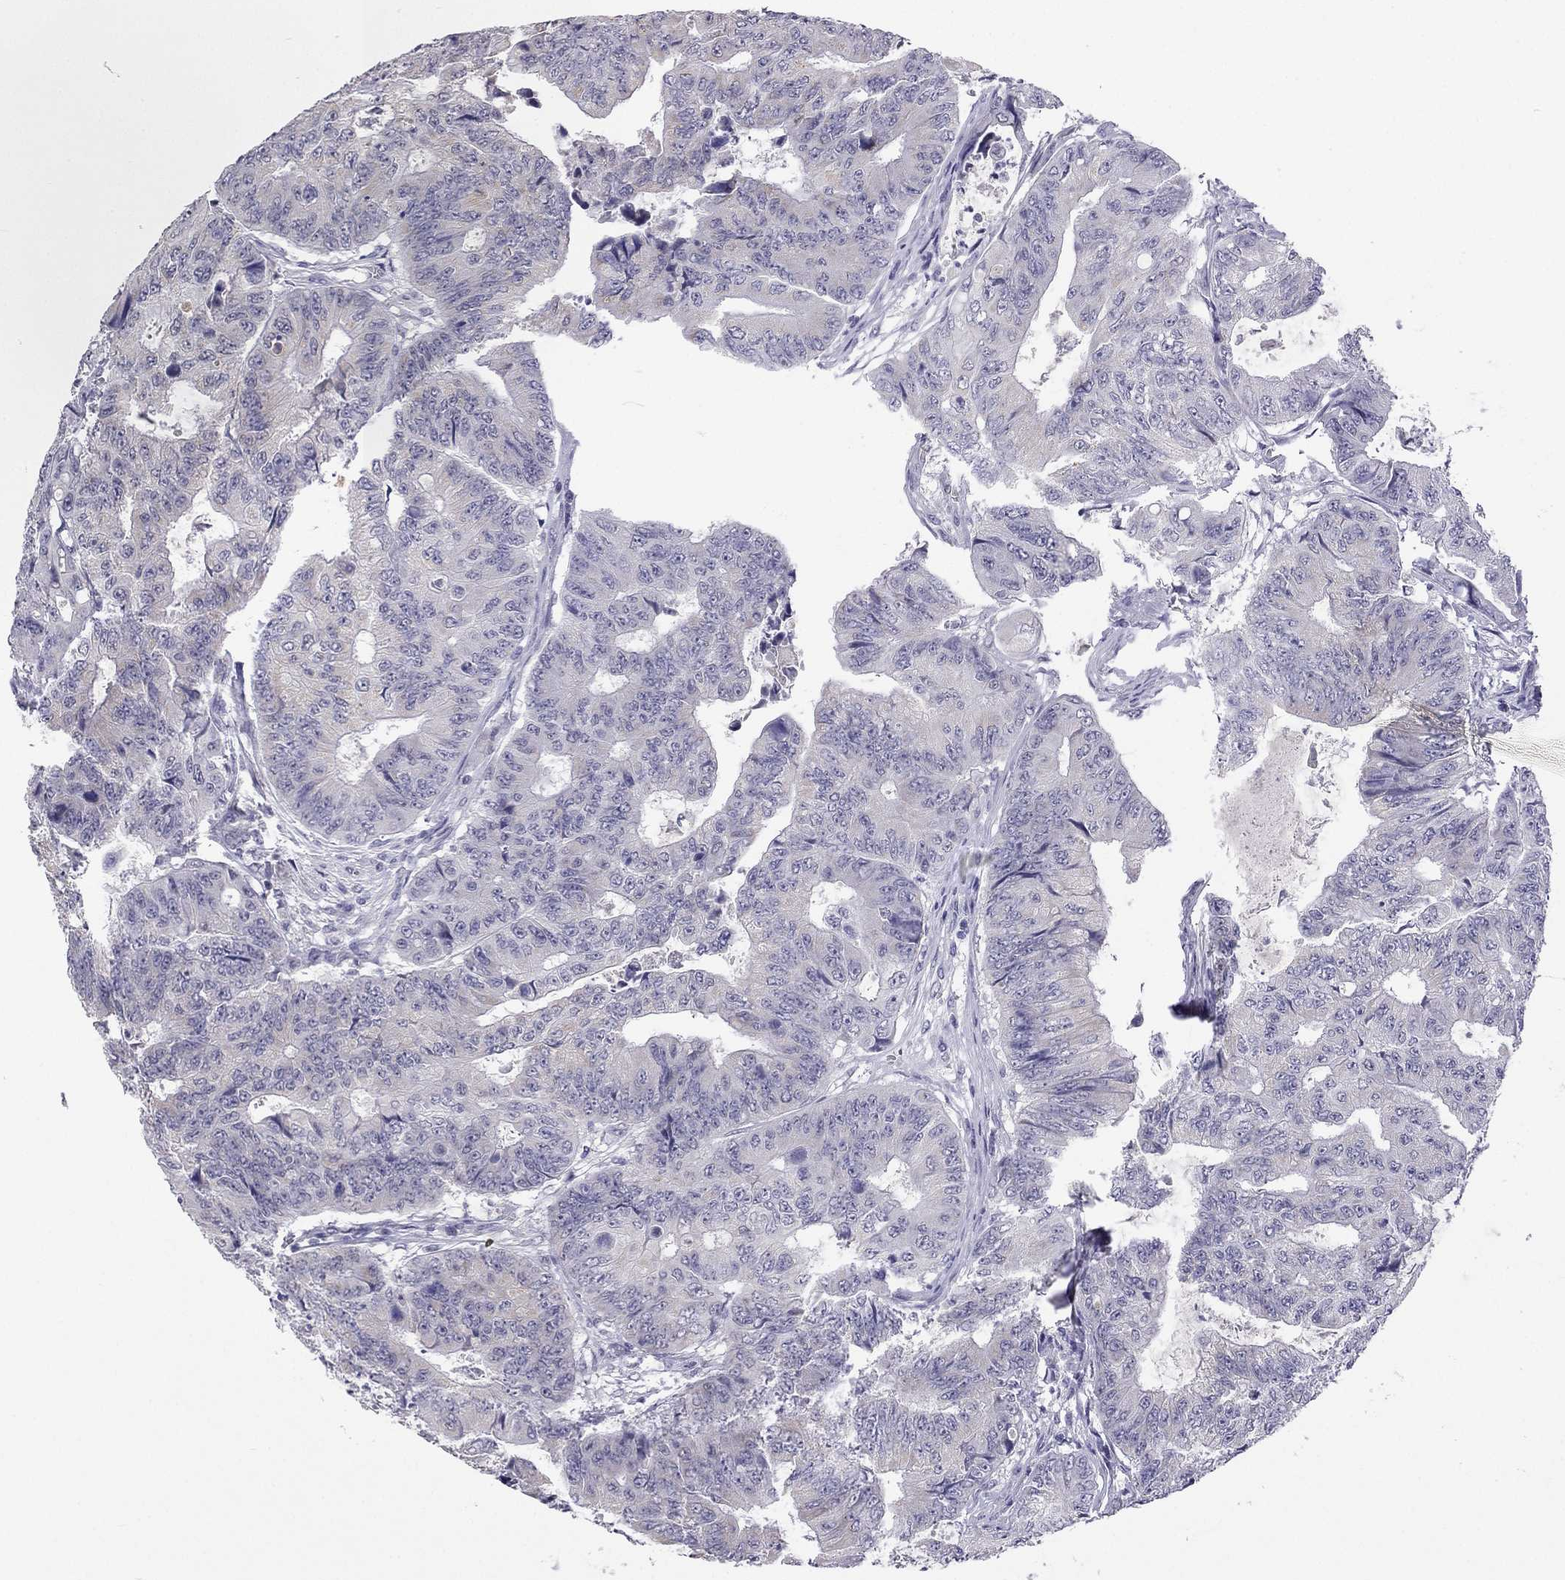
{"staining": {"intensity": "negative", "quantity": "none", "location": "none"}, "tissue": "colorectal cancer", "cell_type": "Tumor cells", "image_type": "cancer", "snomed": [{"axis": "morphology", "description": "Adenocarcinoma, NOS"}, {"axis": "topography", "description": "Colon"}], "caption": "Immunohistochemistry (IHC) of colorectal adenocarcinoma shows no positivity in tumor cells.", "gene": "C5orf49", "patient": {"sex": "female", "age": 48}}